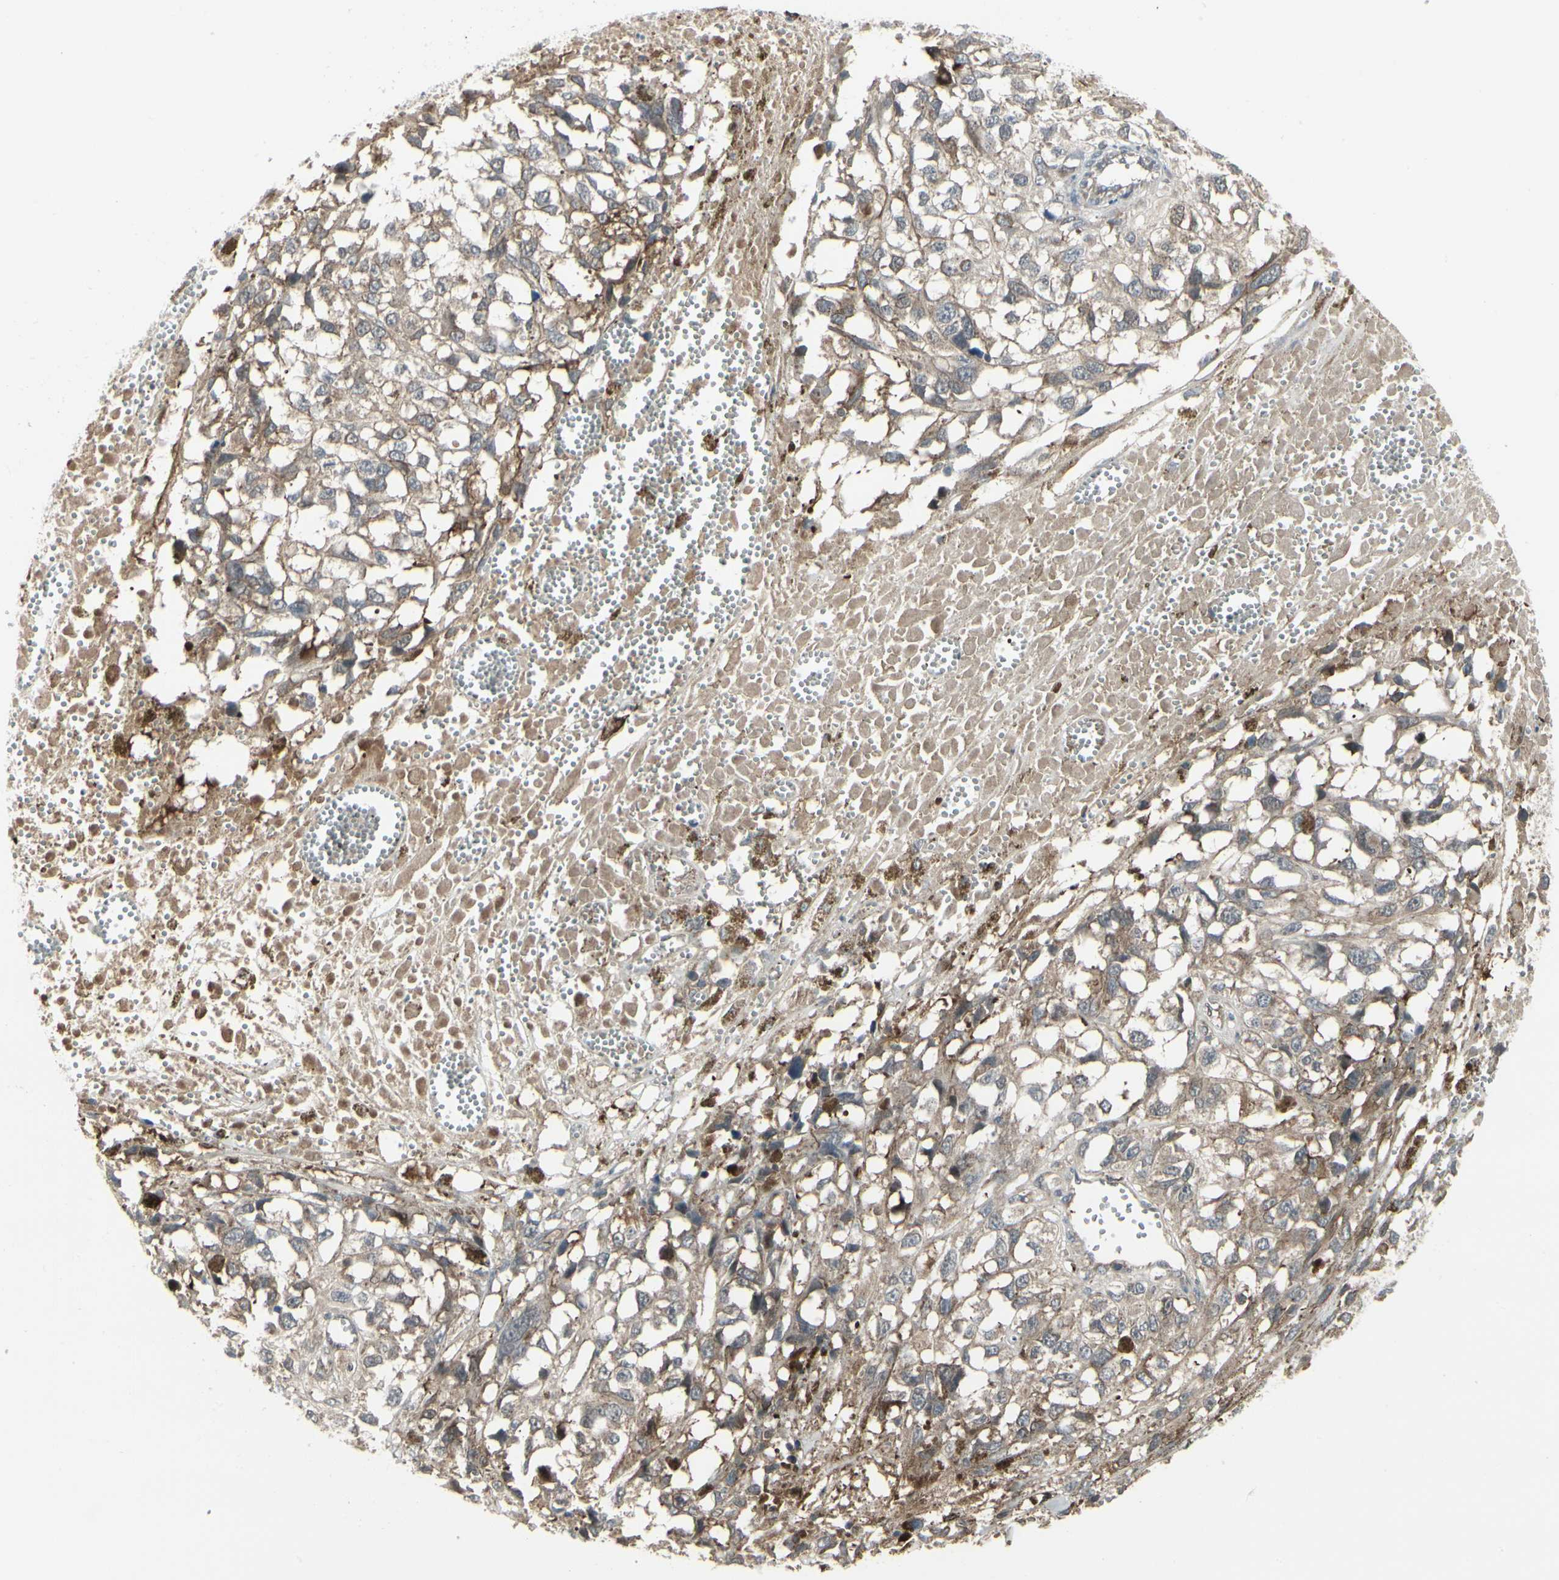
{"staining": {"intensity": "weak", "quantity": ">75%", "location": "cytoplasmic/membranous"}, "tissue": "melanoma", "cell_type": "Tumor cells", "image_type": "cancer", "snomed": [{"axis": "morphology", "description": "Malignant melanoma, Metastatic site"}, {"axis": "topography", "description": "Lymph node"}], "caption": "Malignant melanoma (metastatic site) stained with DAB immunohistochemistry (IHC) reveals low levels of weak cytoplasmic/membranous positivity in approximately >75% of tumor cells. Using DAB (3,3'-diaminobenzidine) (brown) and hematoxylin (blue) stains, captured at high magnification using brightfield microscopy.", "gene": "IGFBP6", "patient": {"sex": "male", "age": 59}}